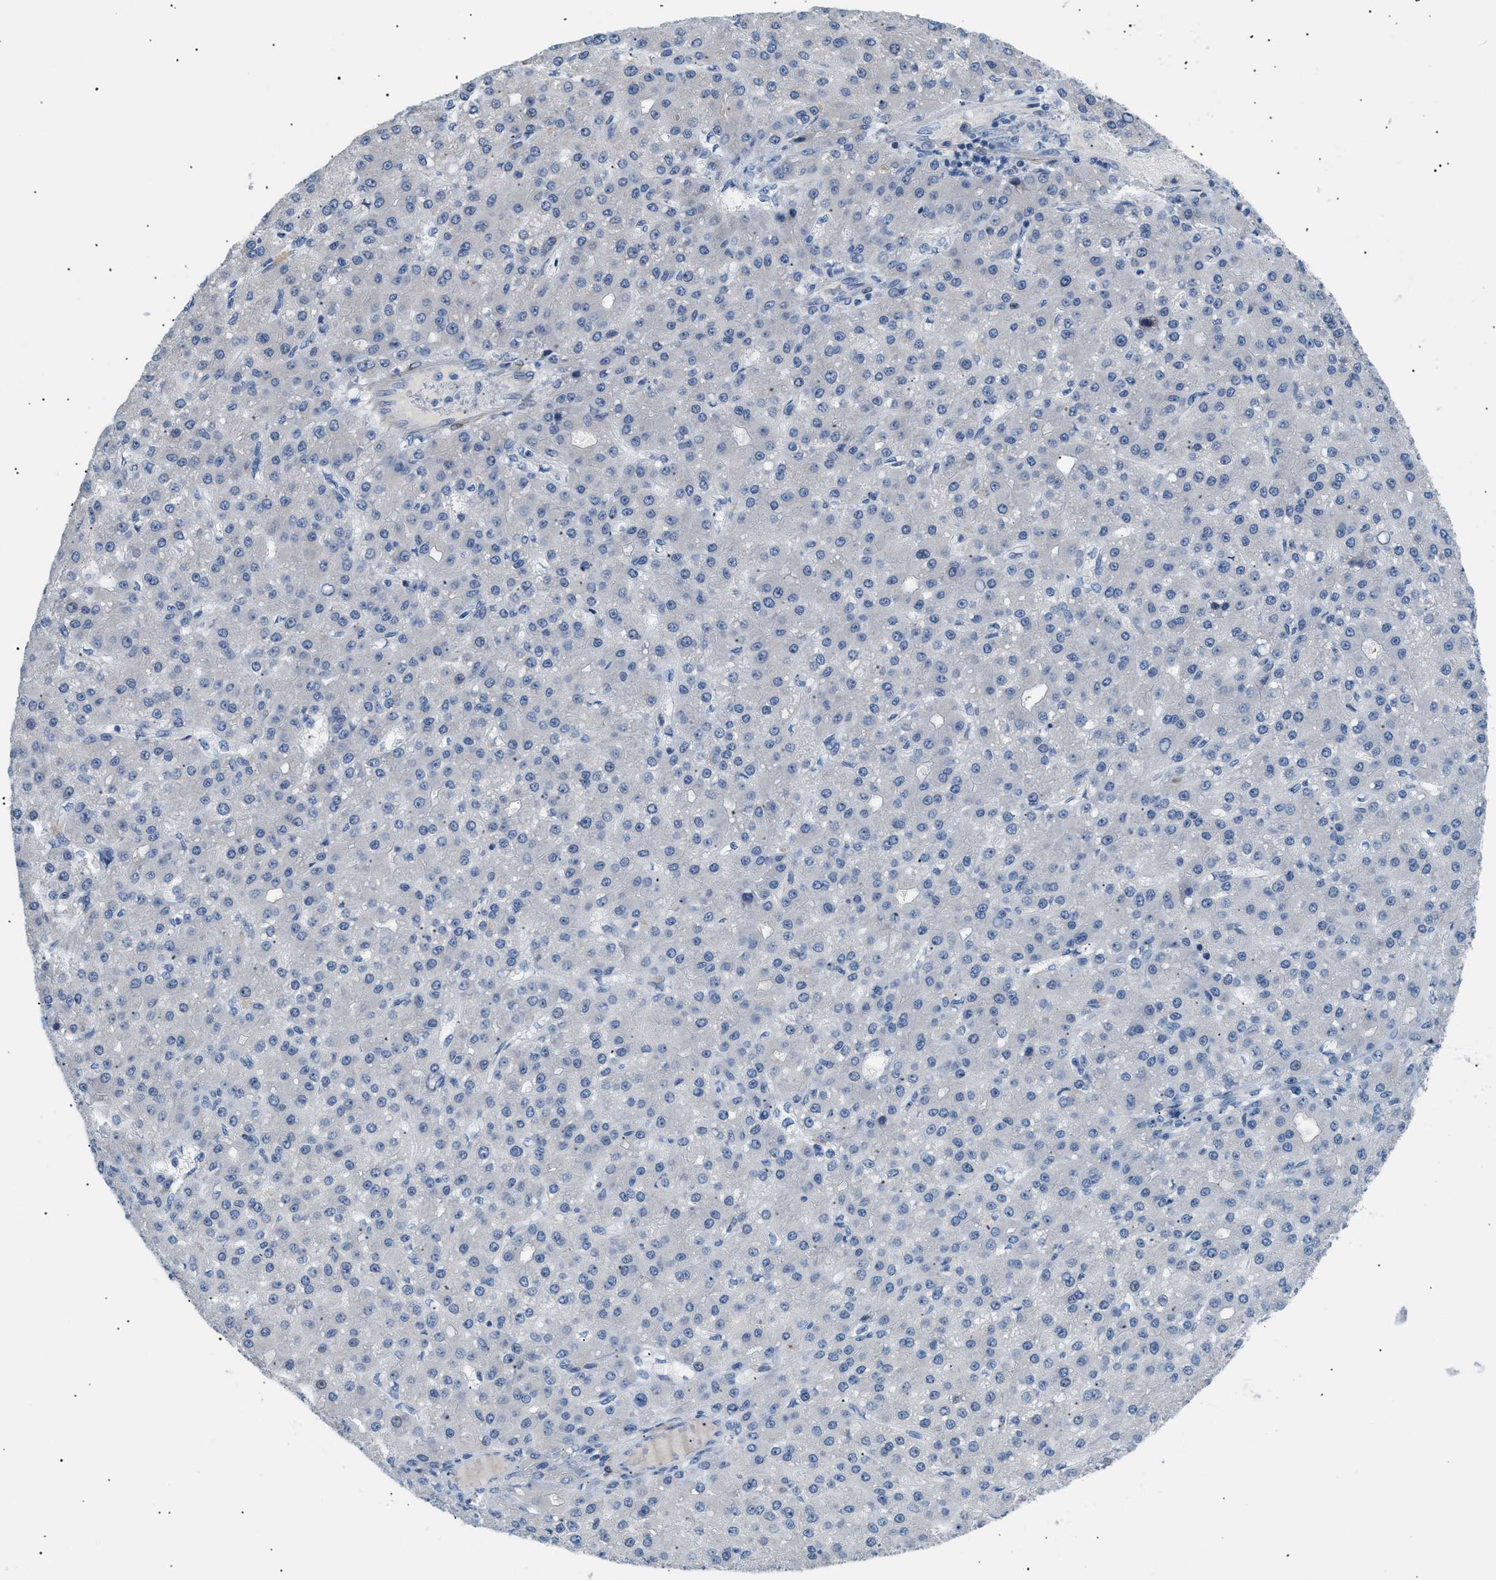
{"staining": {"intensity": "negative", "quantity": "none", "location": "none"}, "tissue": "liver cancer", "cell_type": "Tumor cells", "image_type": "cancer", "snomed": [{"axis": "morphology", "description": "Carcinoma, Hepatocellular, NOS"}, {"axis": "topography", "description": "Liver"}], "caption": "Tumor cells show no significant protein staining in liver hepatocellular carcinoma. (DAB (3,3'-diaminobenzidine) immunohistochemistry (IHC), high magnification).", "gene": "ICA1", "patient": {"sex": "male", "age": 67}}